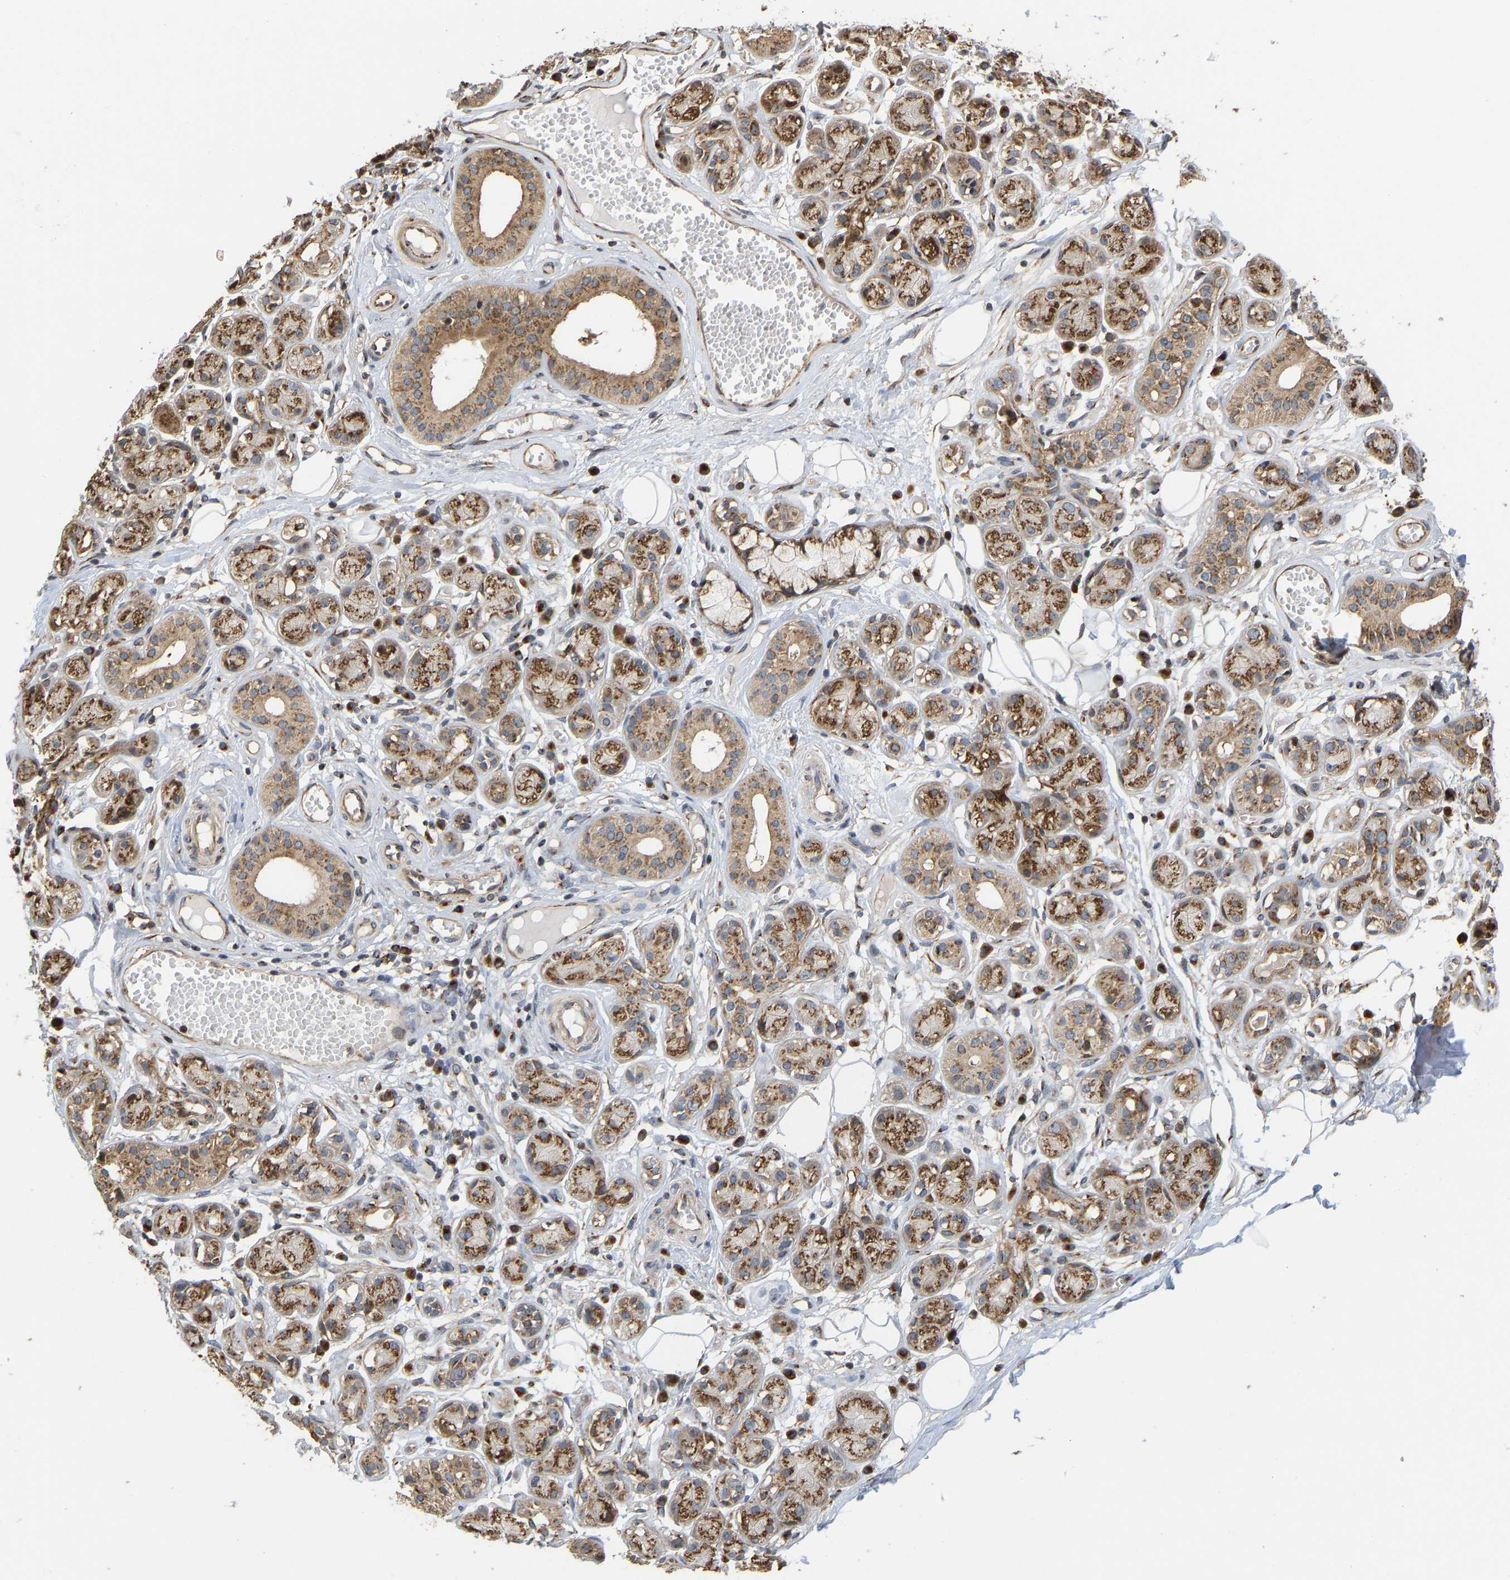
{"staining": {"intensity": "weak", "quantity": "25%-75%", "location": "cytoplasmic/membranous"}, "tissue": "adipose tissue", "cell_type": "Adipocytes", "image_type": "normal", "snomed": [{"axis": "morphology", "description": "Normal tissue, NOS"}, {"axis": "morphology", "description": "Inflammation, NOS"}, {"axis": "topography", "description": "Salivary gland"}, {"axis": "topography", "description": "Peripheral nerve tissue"}], "caption": "The image reveals staining of normal adipose tissue, revealing weak cytoplasmic/membranous protein staining (brown color) within adipocytes.", "gene": "YIPF4", "patient": {"sex": "female", "age": 75}}